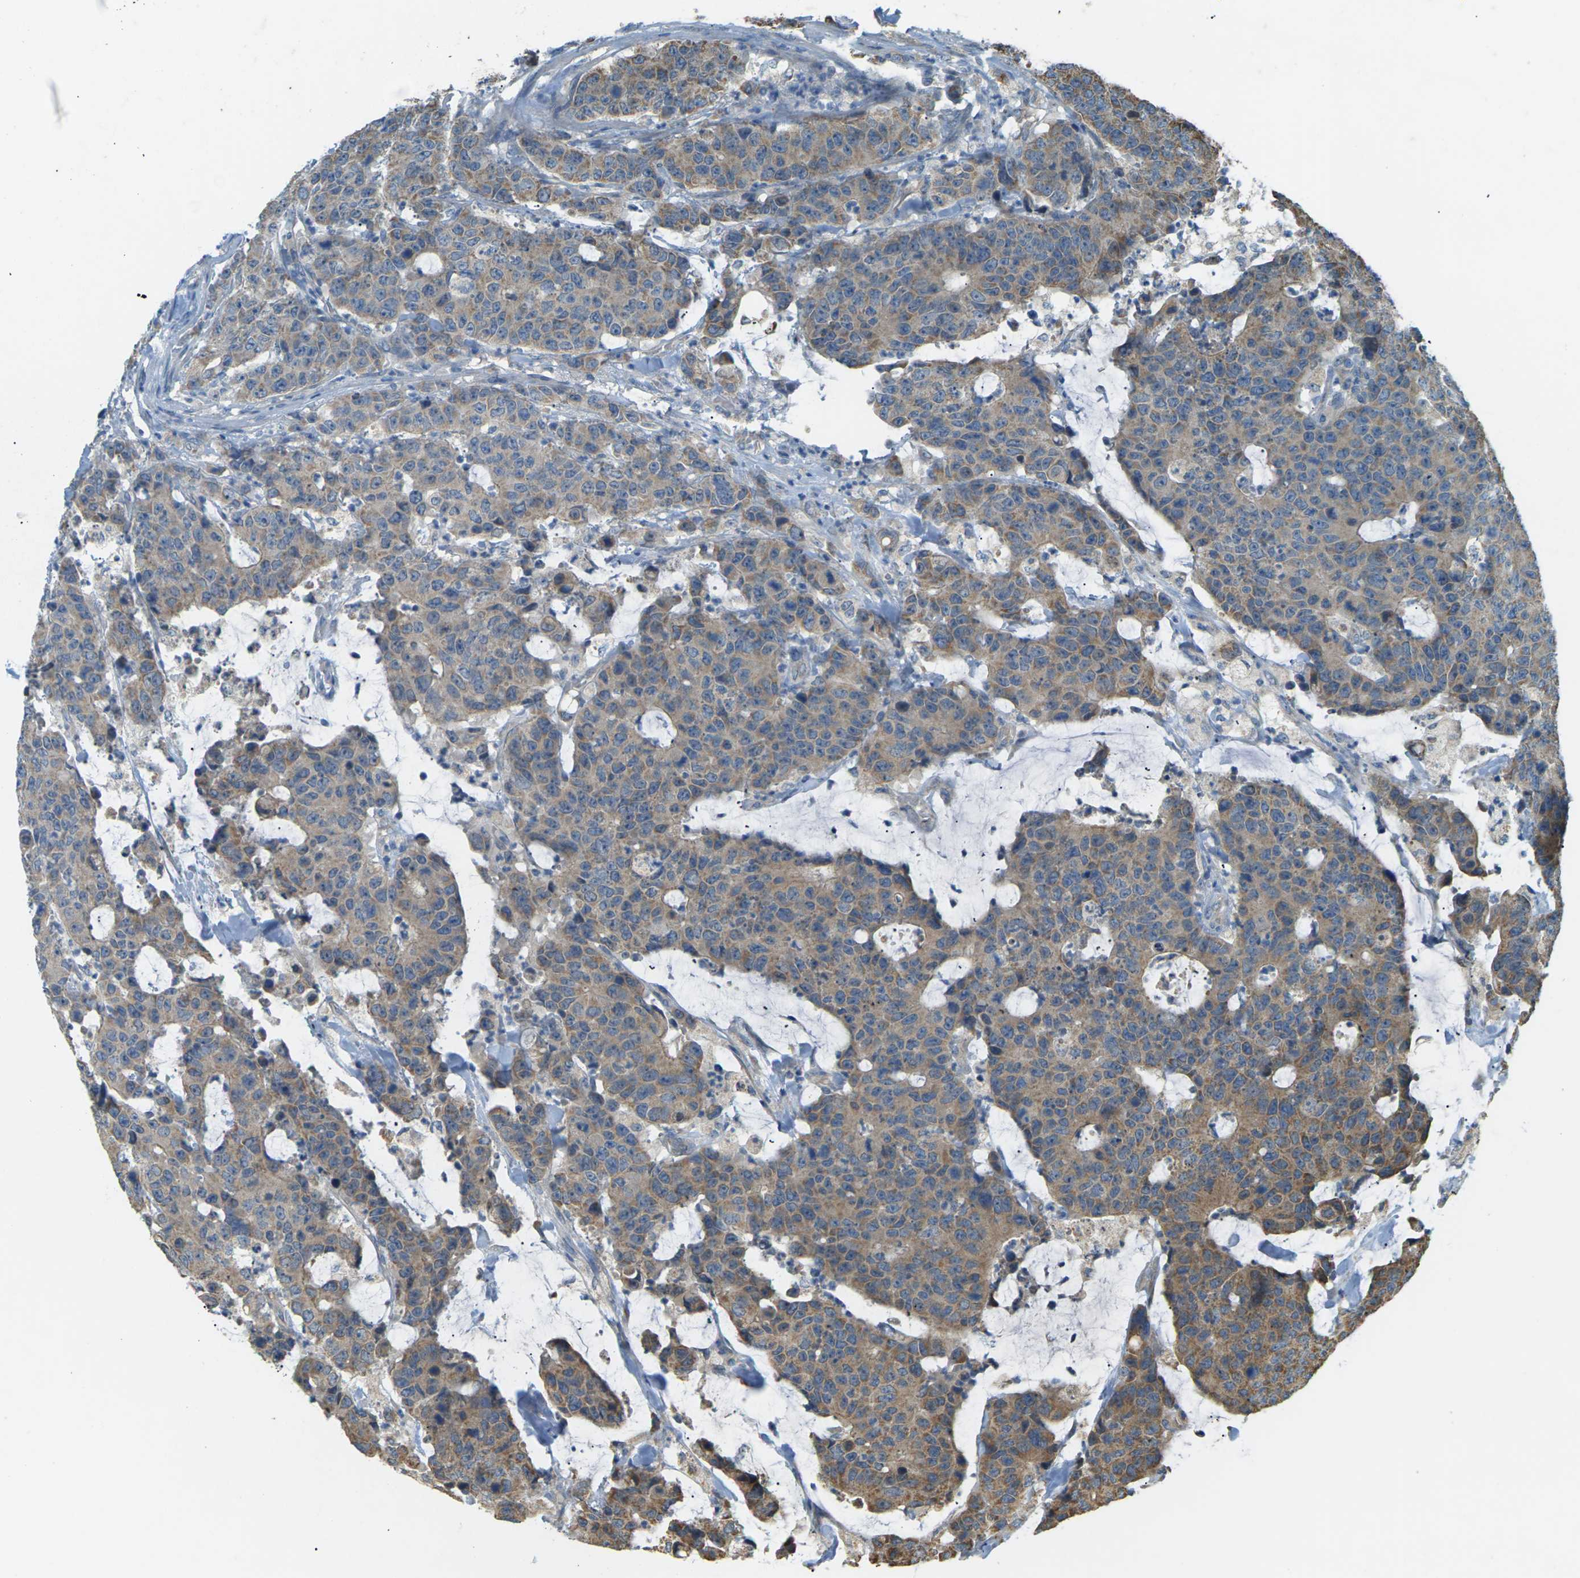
{"staining": {"intensity": "moderate", "quantity": ">75%", "location": "cytoplasmic/membranous"}, "tissue": "colorectal cancer", "cell_type": "Tumor cells", "image_type": "cancer", "snomed": [{"axis": "morphology", "description": "Adenocarcinoma, NOS"}, {"axis": "topography", "description": "Colon"}], "caption": "This image demonstrates IHC staining of human adenocarcinoma (colorectal), with medium moderate cytoplasmic/membranous expression in approximately >75% of tumor cells.", "gene": "KSR1", "patient": {"sex": "female", "age": 86}}